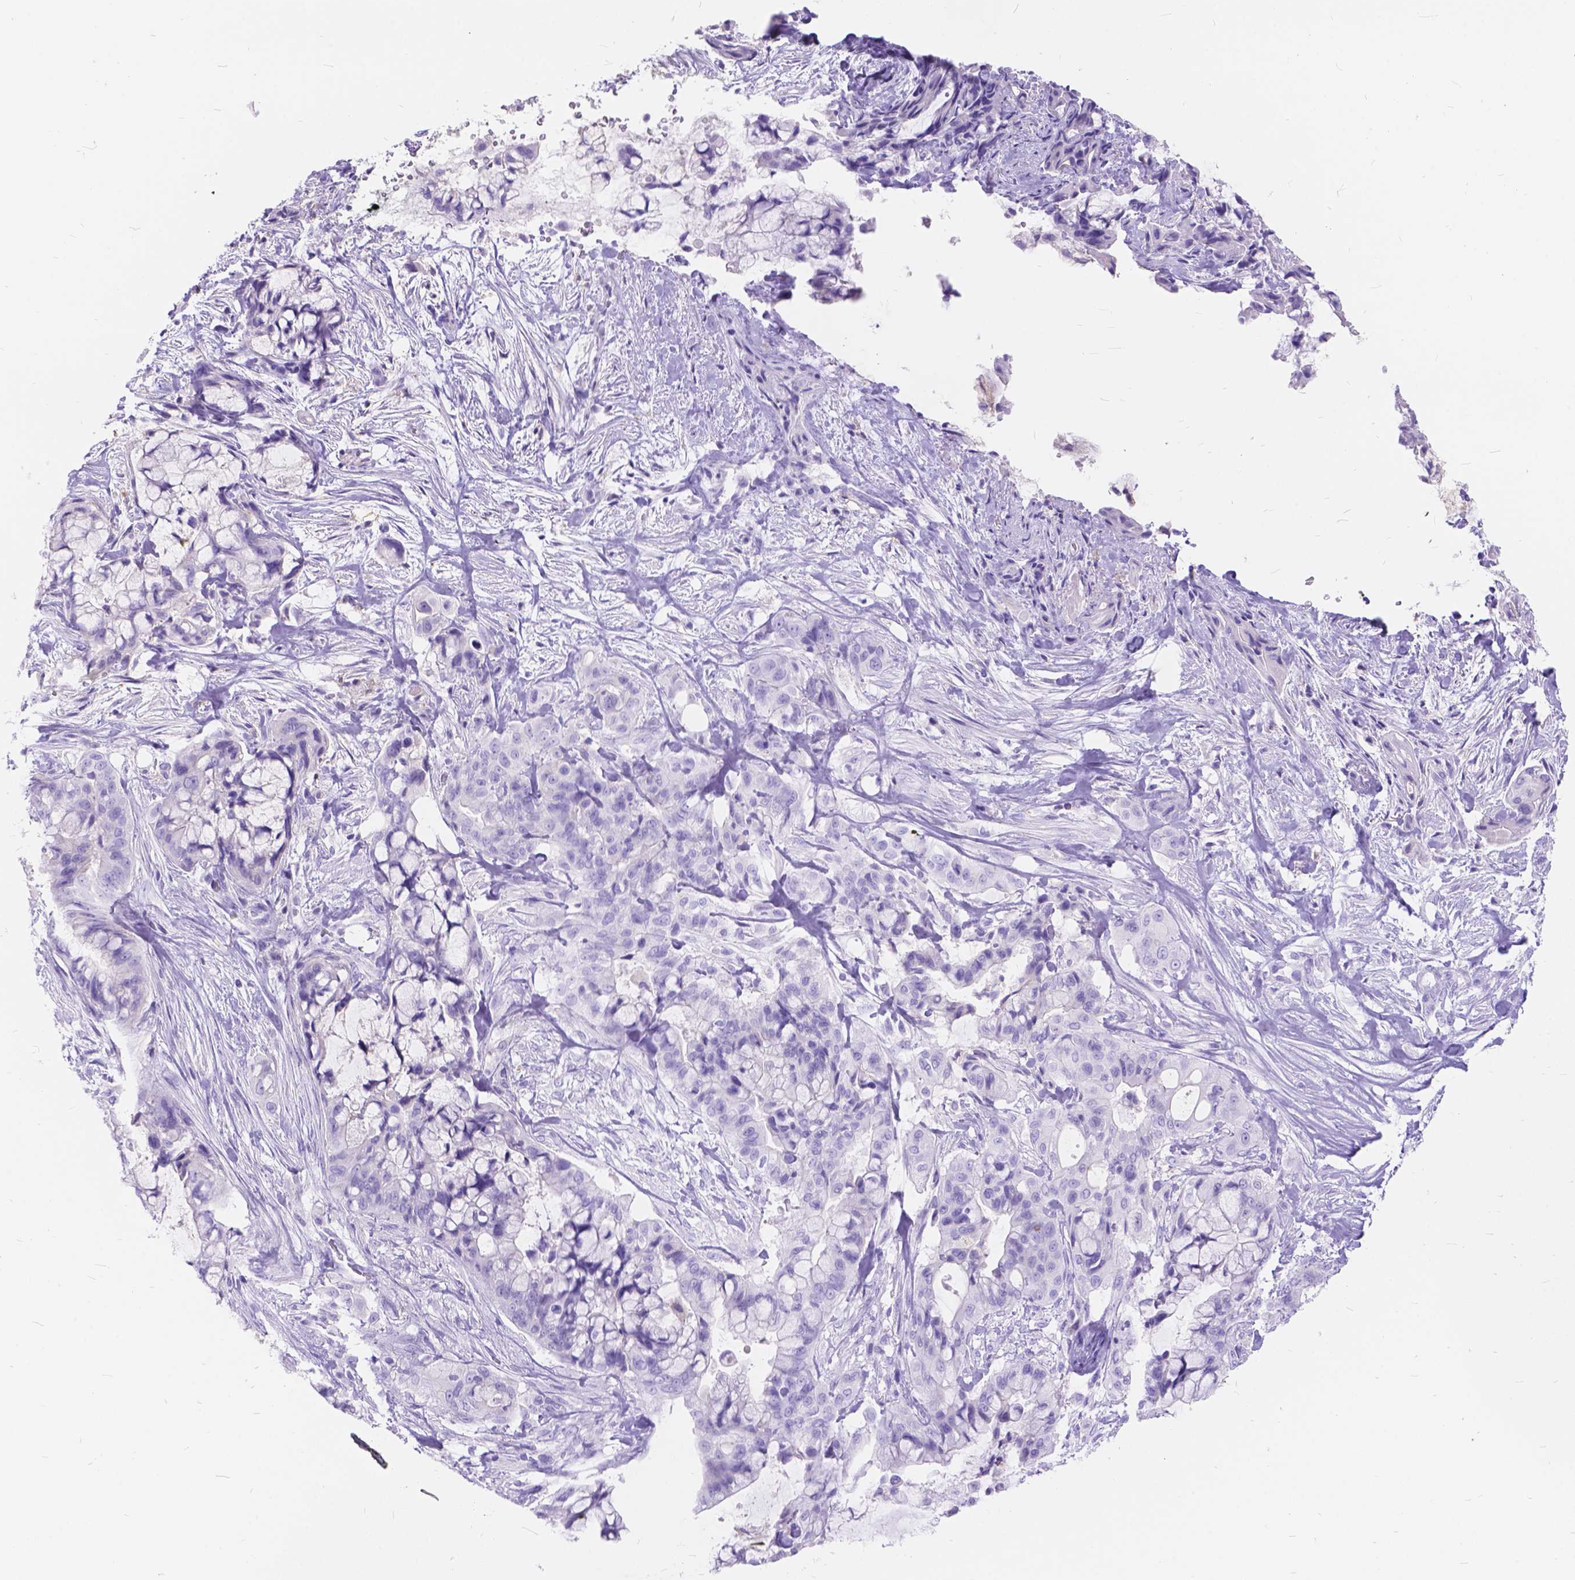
{"staining": {"intensity": "negative", "quantity": "none", "location": "none"}, "tissue": "pancreatic cancer", "cell_type": "Tumor cells", "image_type": "cancer", "snomed": [{"axis": "morphology", "description": "Adenocarcinoma, NOS"}, {"axis": "topography", "description": "Pancreas"}], "caption": "There is no significant expression in tumor cells of adenocarcinoma (pancreatic). Nuclei are stained in blue.", "gene": "FOXL2", "patient": {"sex": "male", "age": 71}}